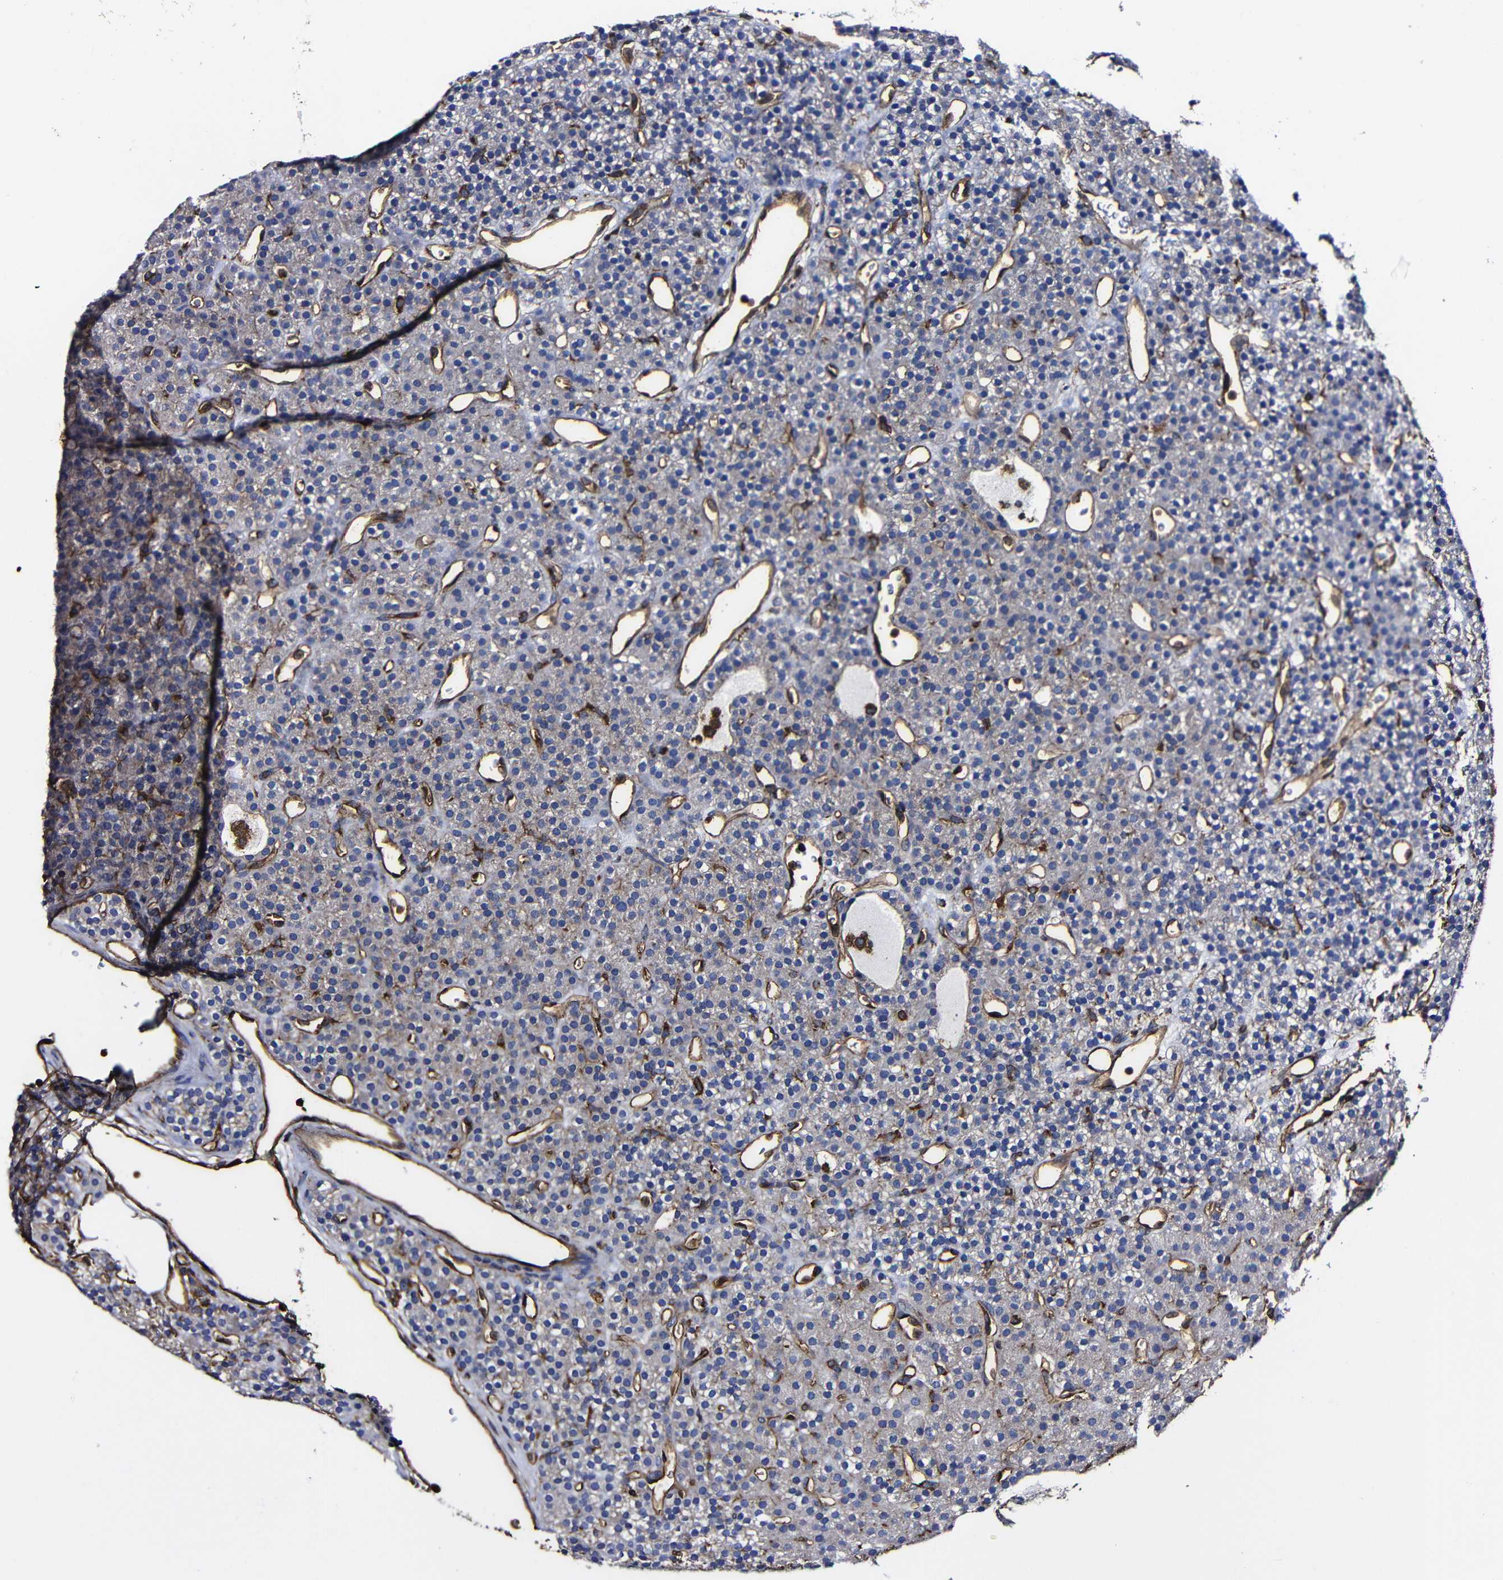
{"staining": {"intensity": "negative", "quantity": "none", "location": "none"}, "tissue": "parathyroid gland", "cell_type": "Glandular cells", "image_type": "normal", "snomed": [{"axis": "morphology", "description": "Normal tissue, NOS"}, {"axis": "morphology", "description": "Hyperplasia, NOS"}, {"axis": "topography", "description": "Parathyroid gland"}], "caption": "A high-resolution micrograph shows immunohistochemistry (IHC) staining of normal parathyroid gland, which shows no significant positivity in glandular cells.", "gene": "MSN", "patient": {"sex": "male", "age": 44}}